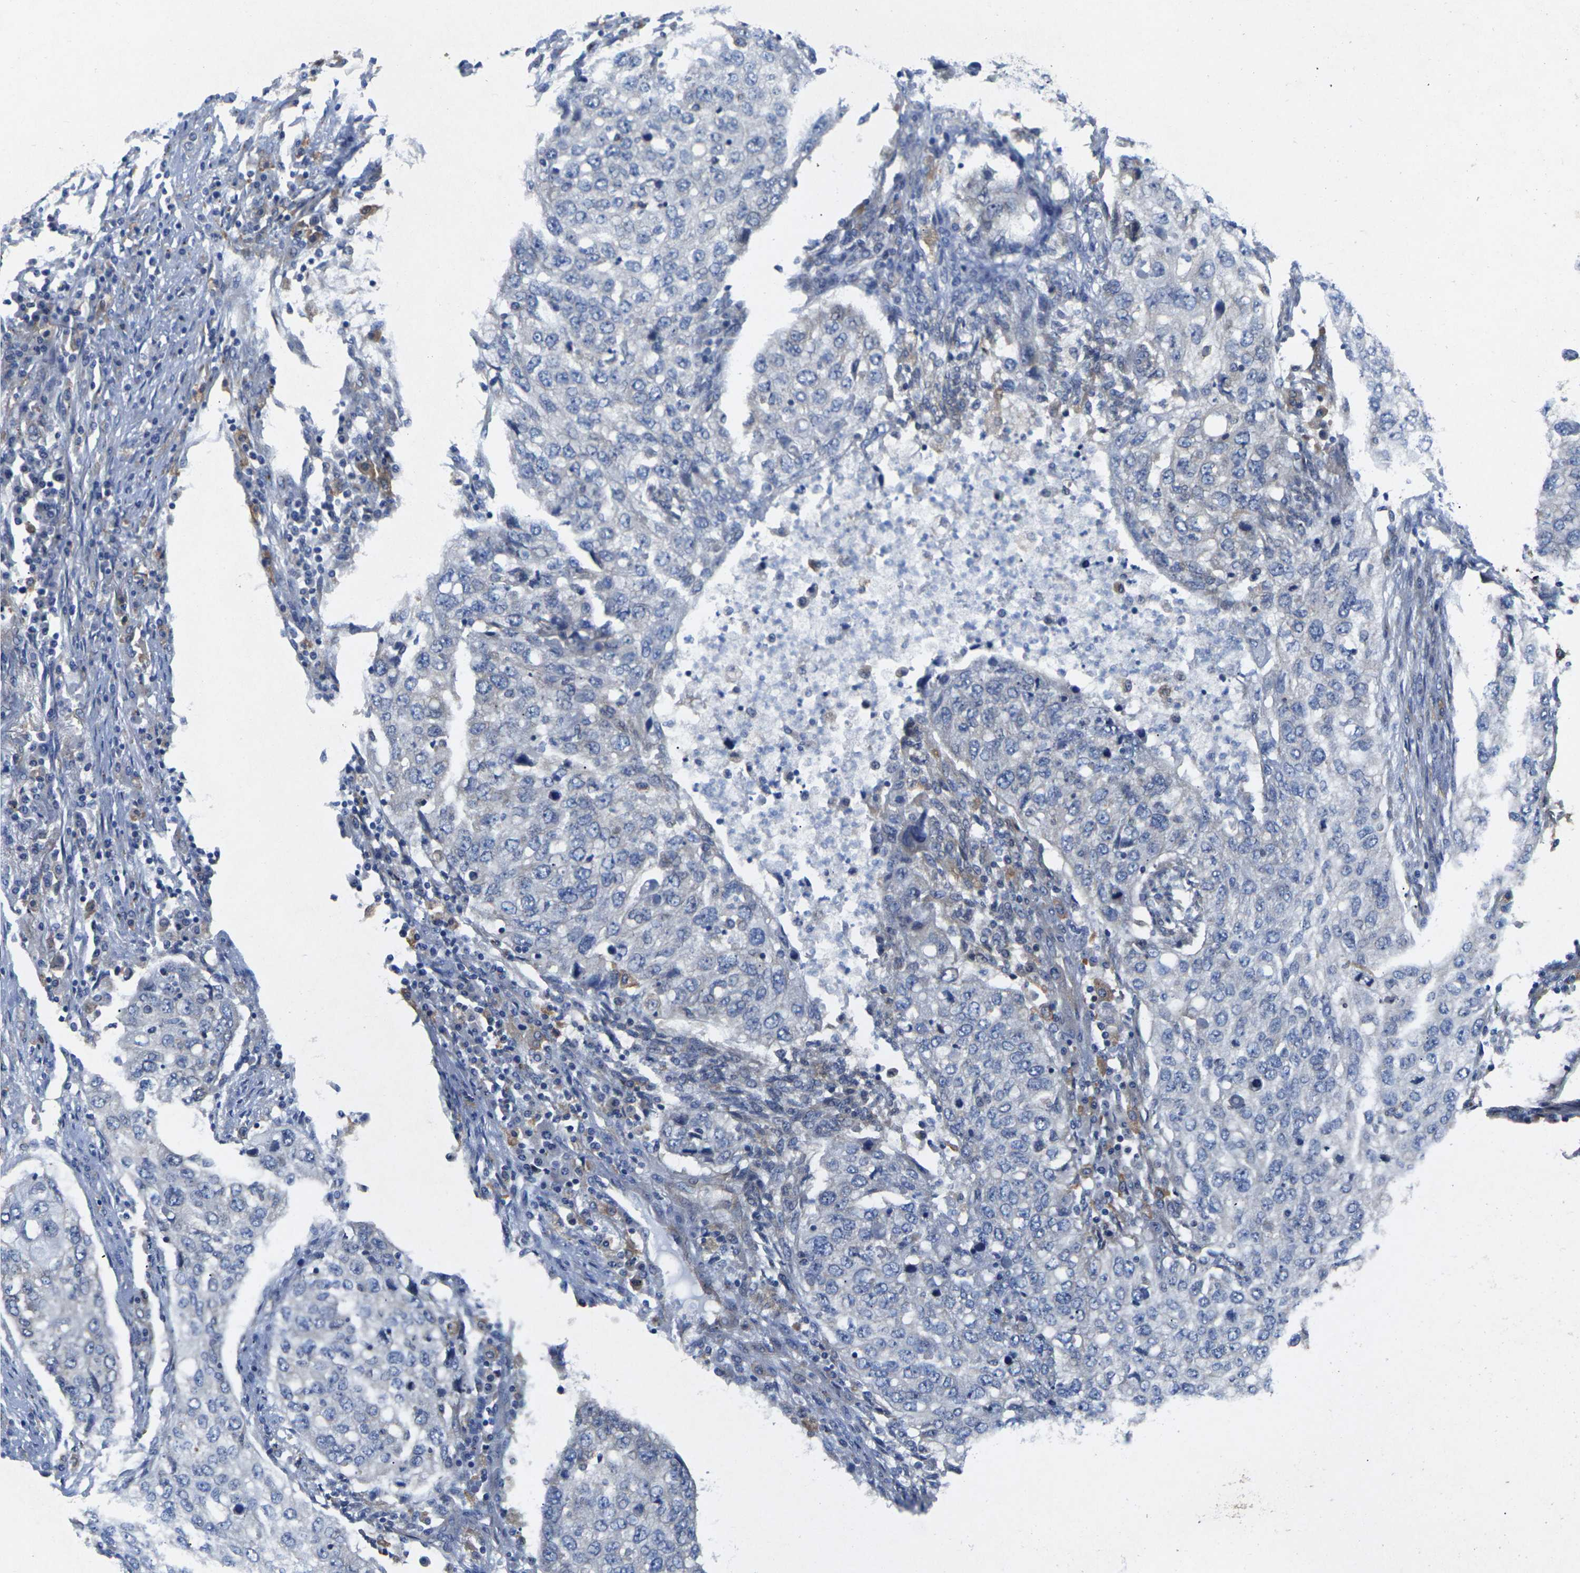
{"staining": {"intensity": "negative", "quantity": "none", "location": "none"}, "tissue": "lung cancer", "cell_type": "Tumor cells", "image_type": "cancer", "snomed": [{"axis": "morphology", "description": "Squamous cell carcinoma, NOS"}, {"axis": "topography", "description": "Lung"}], "caption": "The immunohistochemistry micrograph has no significant positivity in tumor cells of lung squamous cell carcinoma tissue. The staining was performed using DAB (3,3'-diaminobenzidine) to visualize the protein expression in brown, while the nuclei were stained in blue with hematoxylin (Magnification: 20x).", "gene": "SCNN1A", "patient": {"sex": "female", "age": 63}}